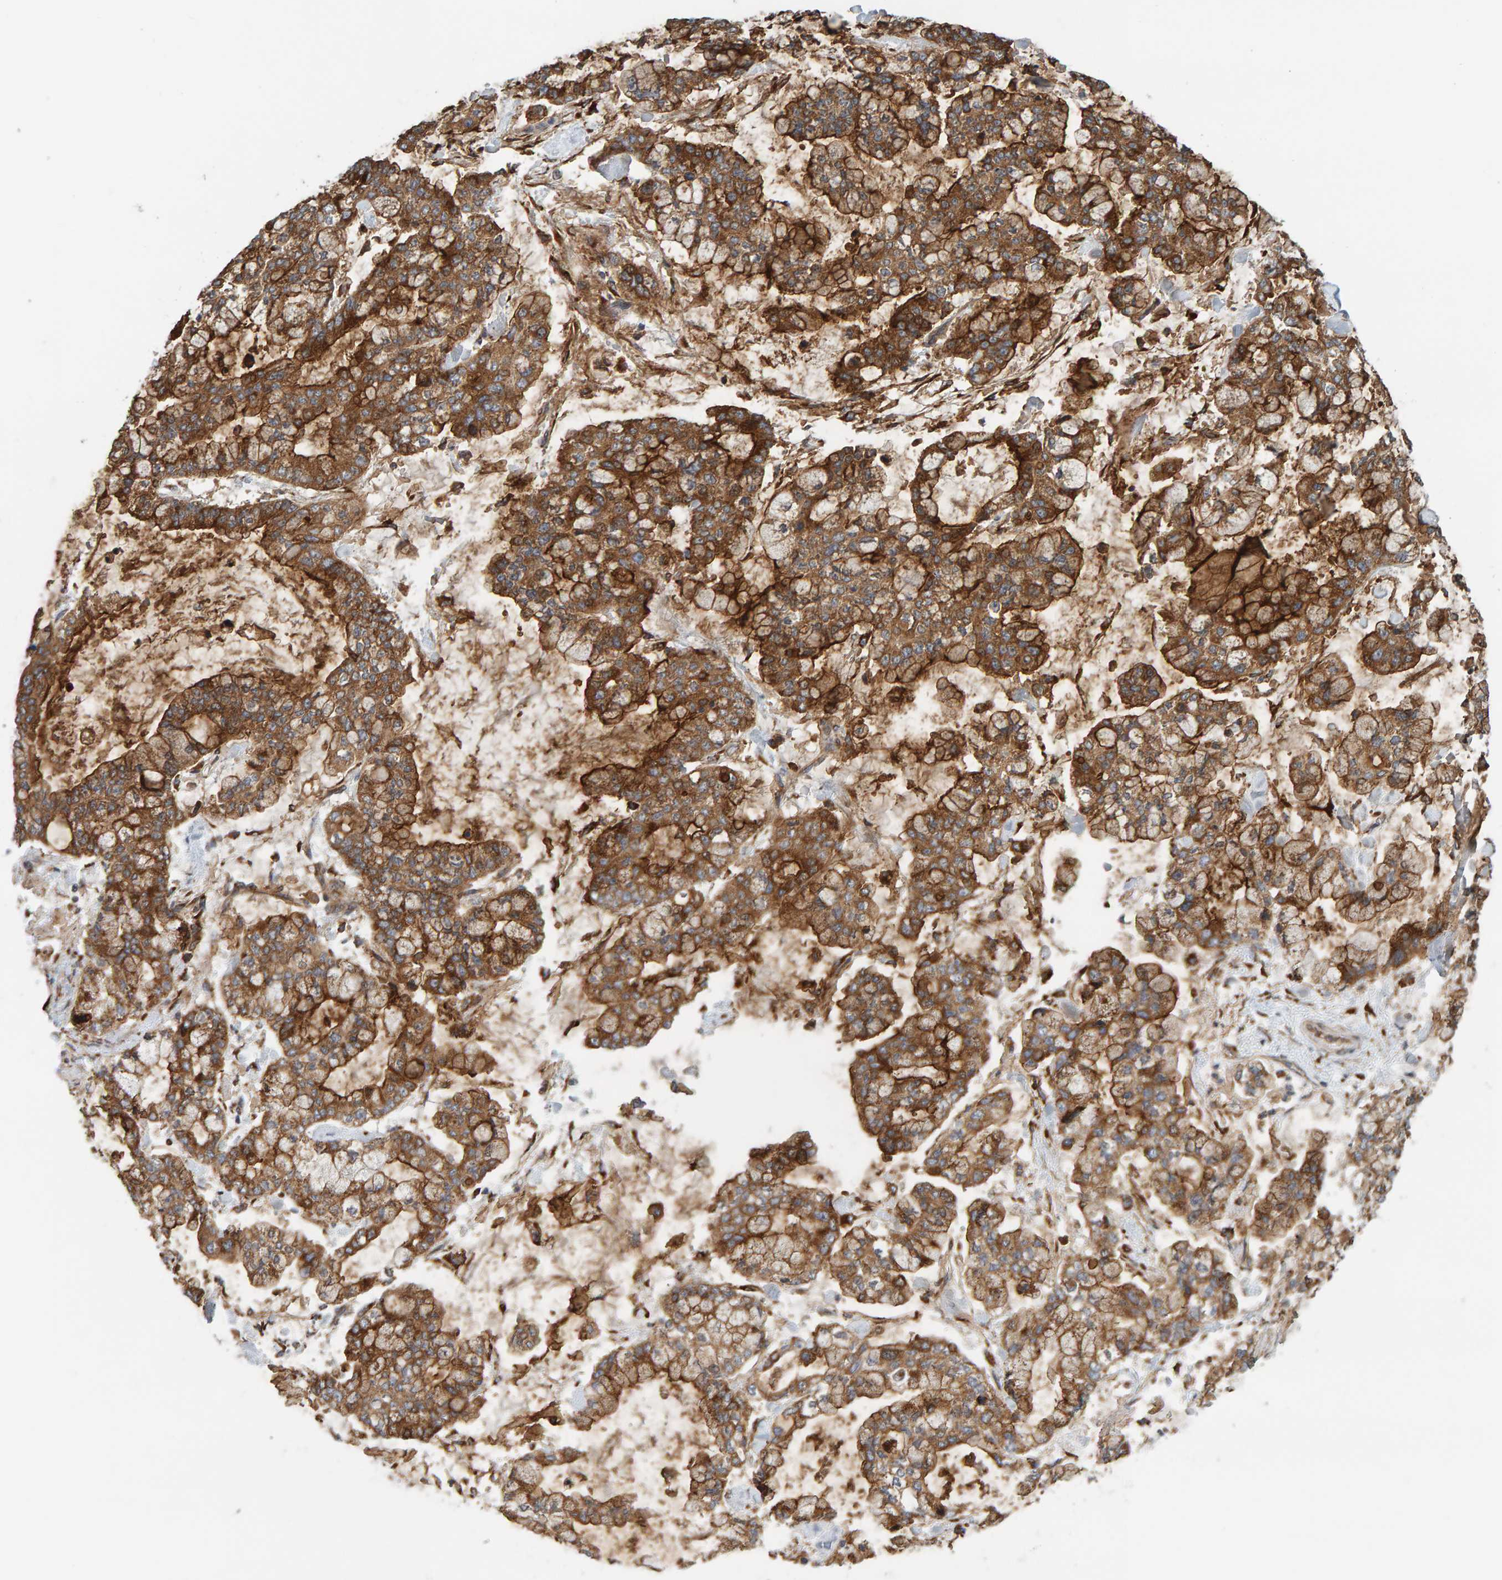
{"staining": {"intensity": "strong", "quantity": ">75%", "location": "cytoplasmic/membranous"}, "tissue": "stomach cancer", "cell_type": "Tumor cells", "image_type": "cancer", "snomed": [{"axis": "morphology", "description": "Normal tissue, NOS"}, {"axis": "morphology", "description": "Adenocarcinoma, NOS"}, {"axis": "topography", "description": "Stomach, upper"}, {"axis": "topography", "description": "Stomach"}], "caption": "The immunohistochemical stain shows strong cytoplasmic/membranous positivity in tumor cells of stomach cancer (adenocarcinoma) tissue. (DAB (3,3'-diaminobenzidine) = brown stain, brightfield microscopy at high magnification).", "gene": "BAIAP2", "patient": {"sex": "male", "age": 76}}